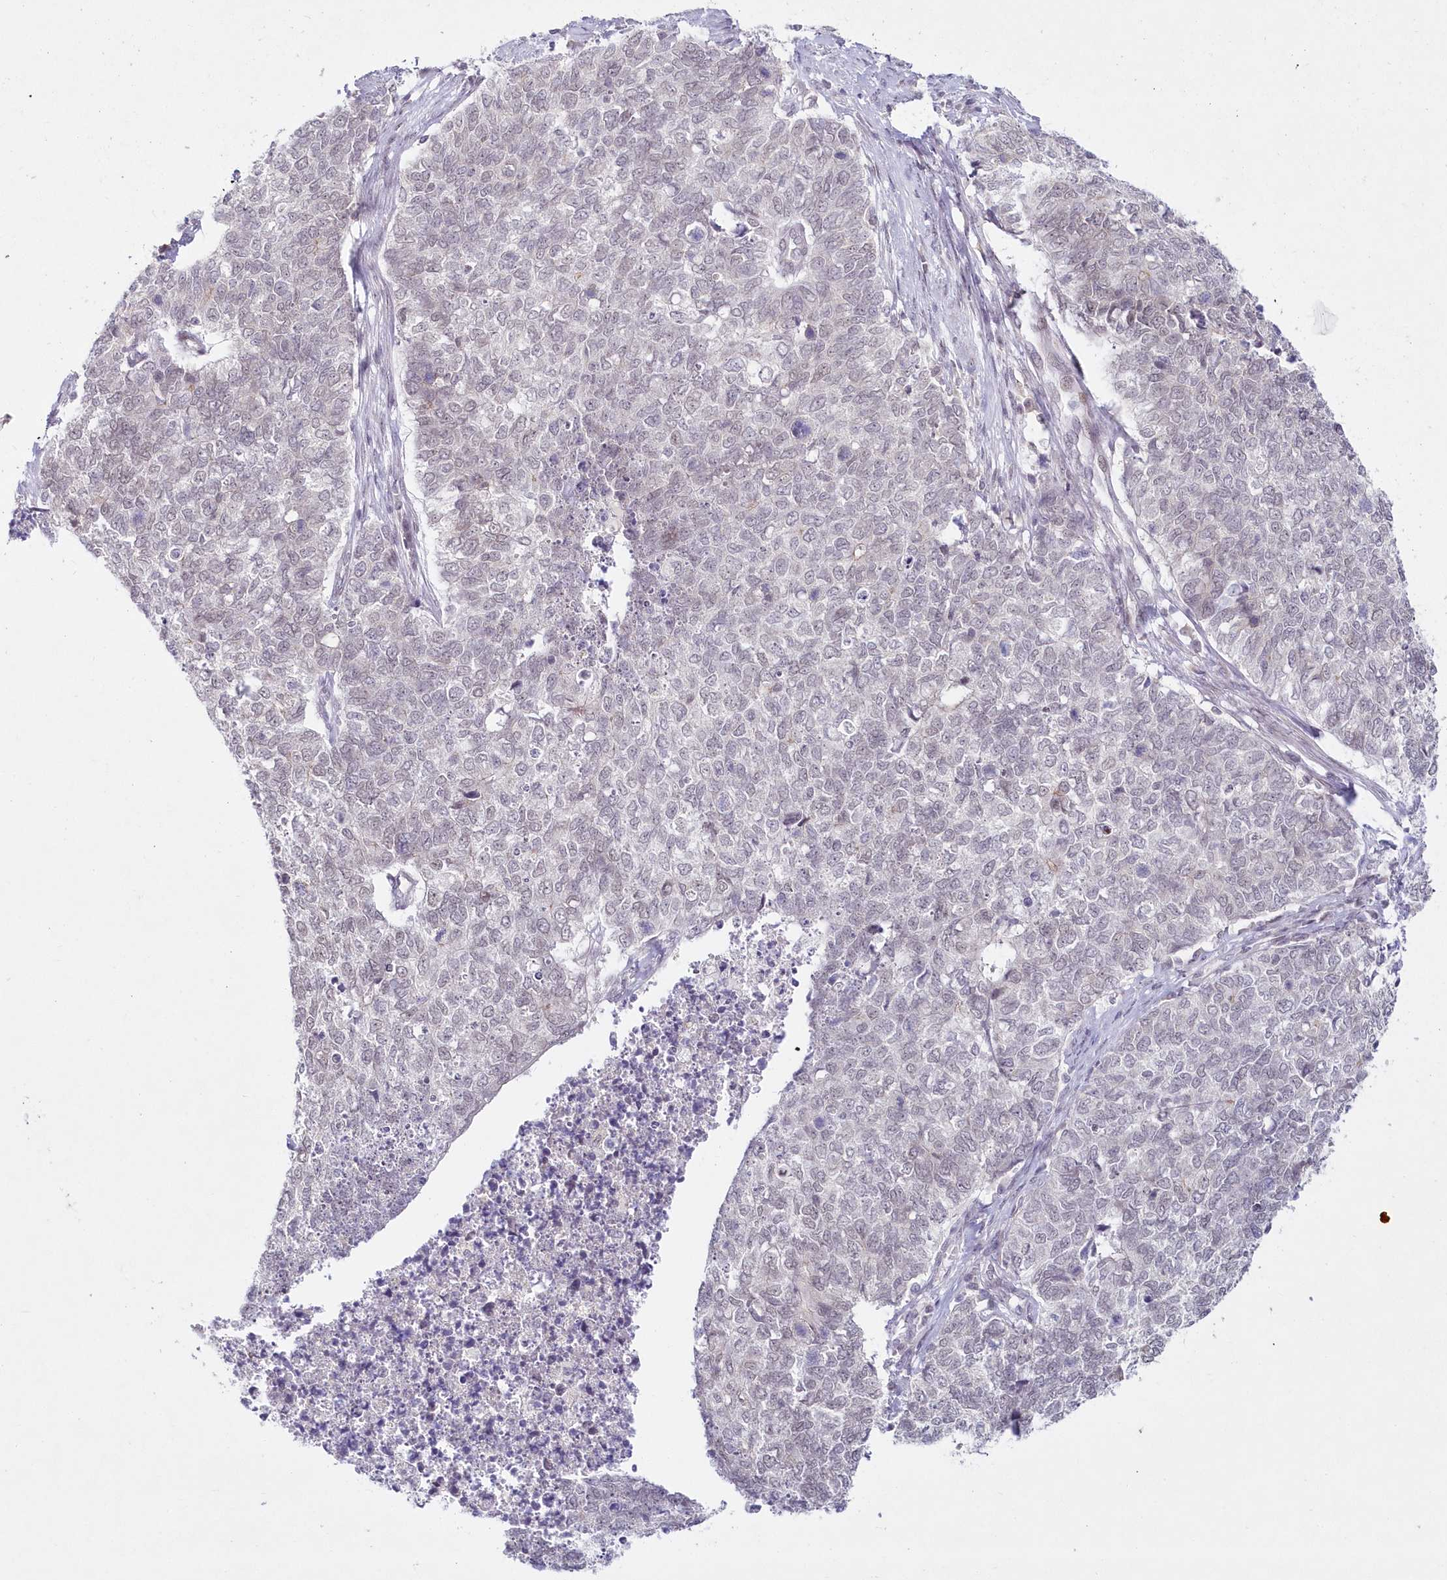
{"staining": {"intensity": "negative", "quantity": "none", "location": "none"}, "tissue": "cervical cancer", "cell_type": "Tumor cells", "image_type": "cancer", "snomed": [{"axis": "morphology", "description": "Squamous cell carcinoma, NOS"}, {"axis": "topography", "description": "Cervix"}], "caption": "A high-resolution photomicrograph shows immunohistochemistry (IHC) staining of cervical squamous cell carcinoma, which demonstrates no significant staining in tumor cells.", "gene": "HYCC2", "patient": {"sex": "female", "age": 63}}